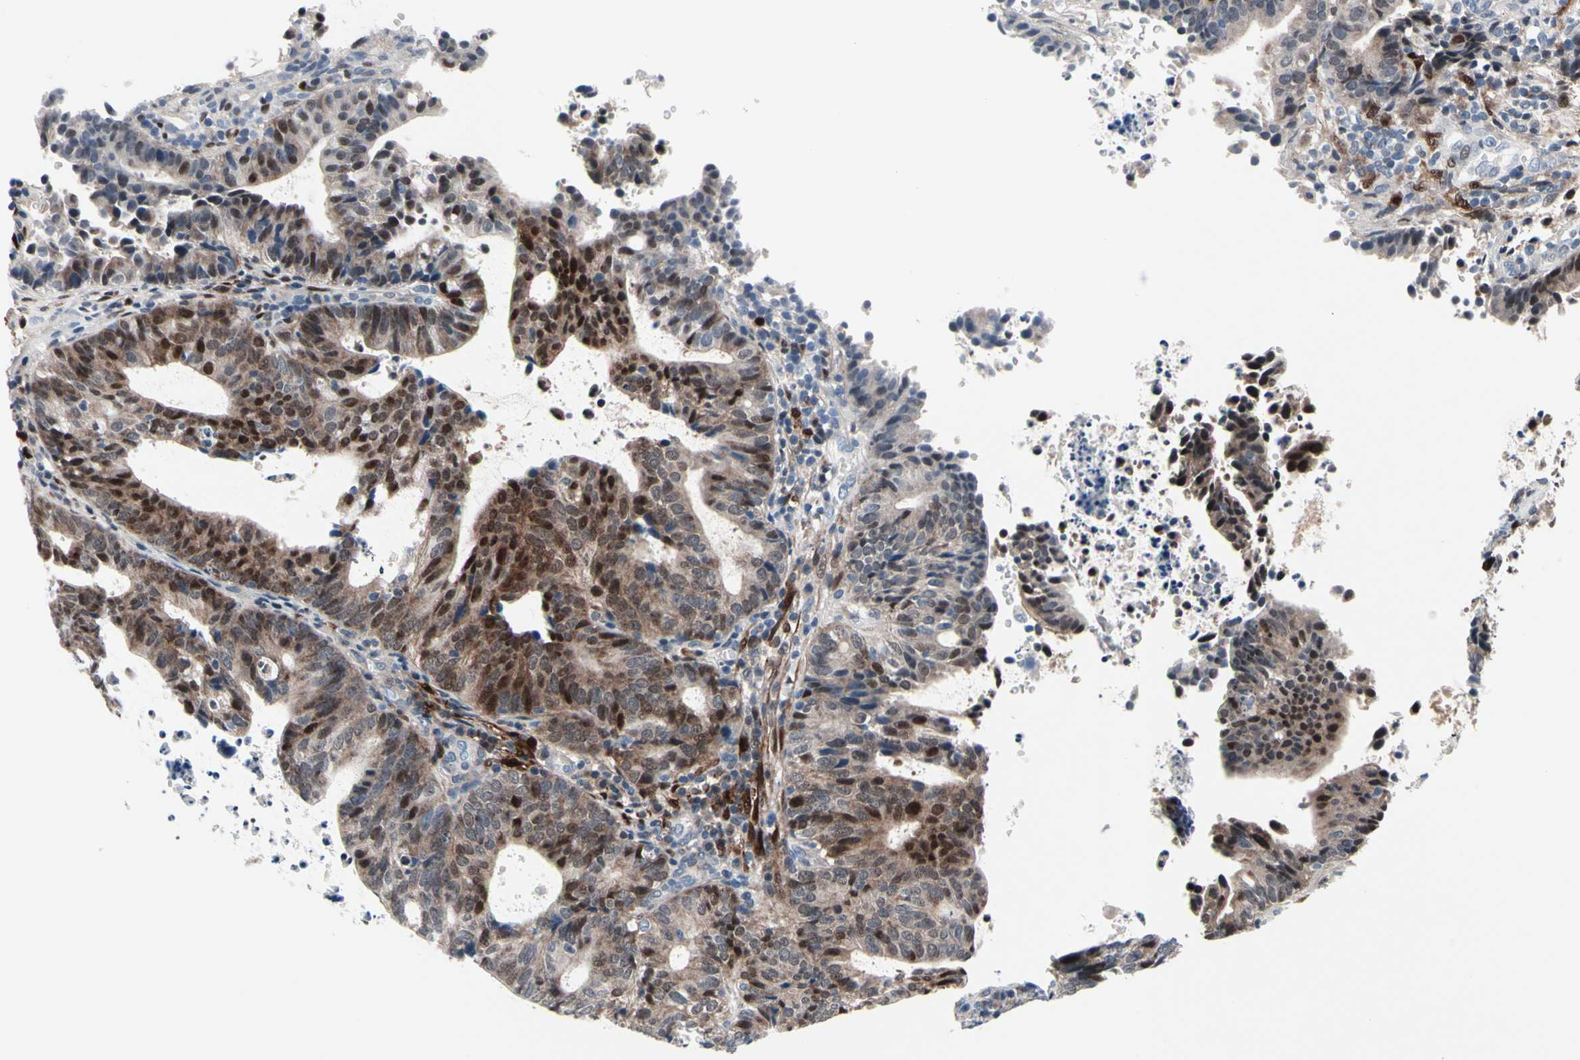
{"staining": {"intensity": "moderate", "quantity": ">75%", "location": "cytoplasmic/membranous,nuclear"}, "tissue": "endometrial cancer", "cell_type": "Tumor cells", "image_type": "cancer", "snomed": [{"axis": "morphology", "description": "Adenocarcinoma, NOS"}, {"axis": "topography", "description": "Uterus"}], "caption": "Immunohistochemistry (IHC) of endometrial adenocarcinoma shows medium levels of moderate cytoplasmic/membranous and nuclear staining in about >75% of tumor cells.", "gene": "TXN", "patient": {"sex": "female", "age": 83}}